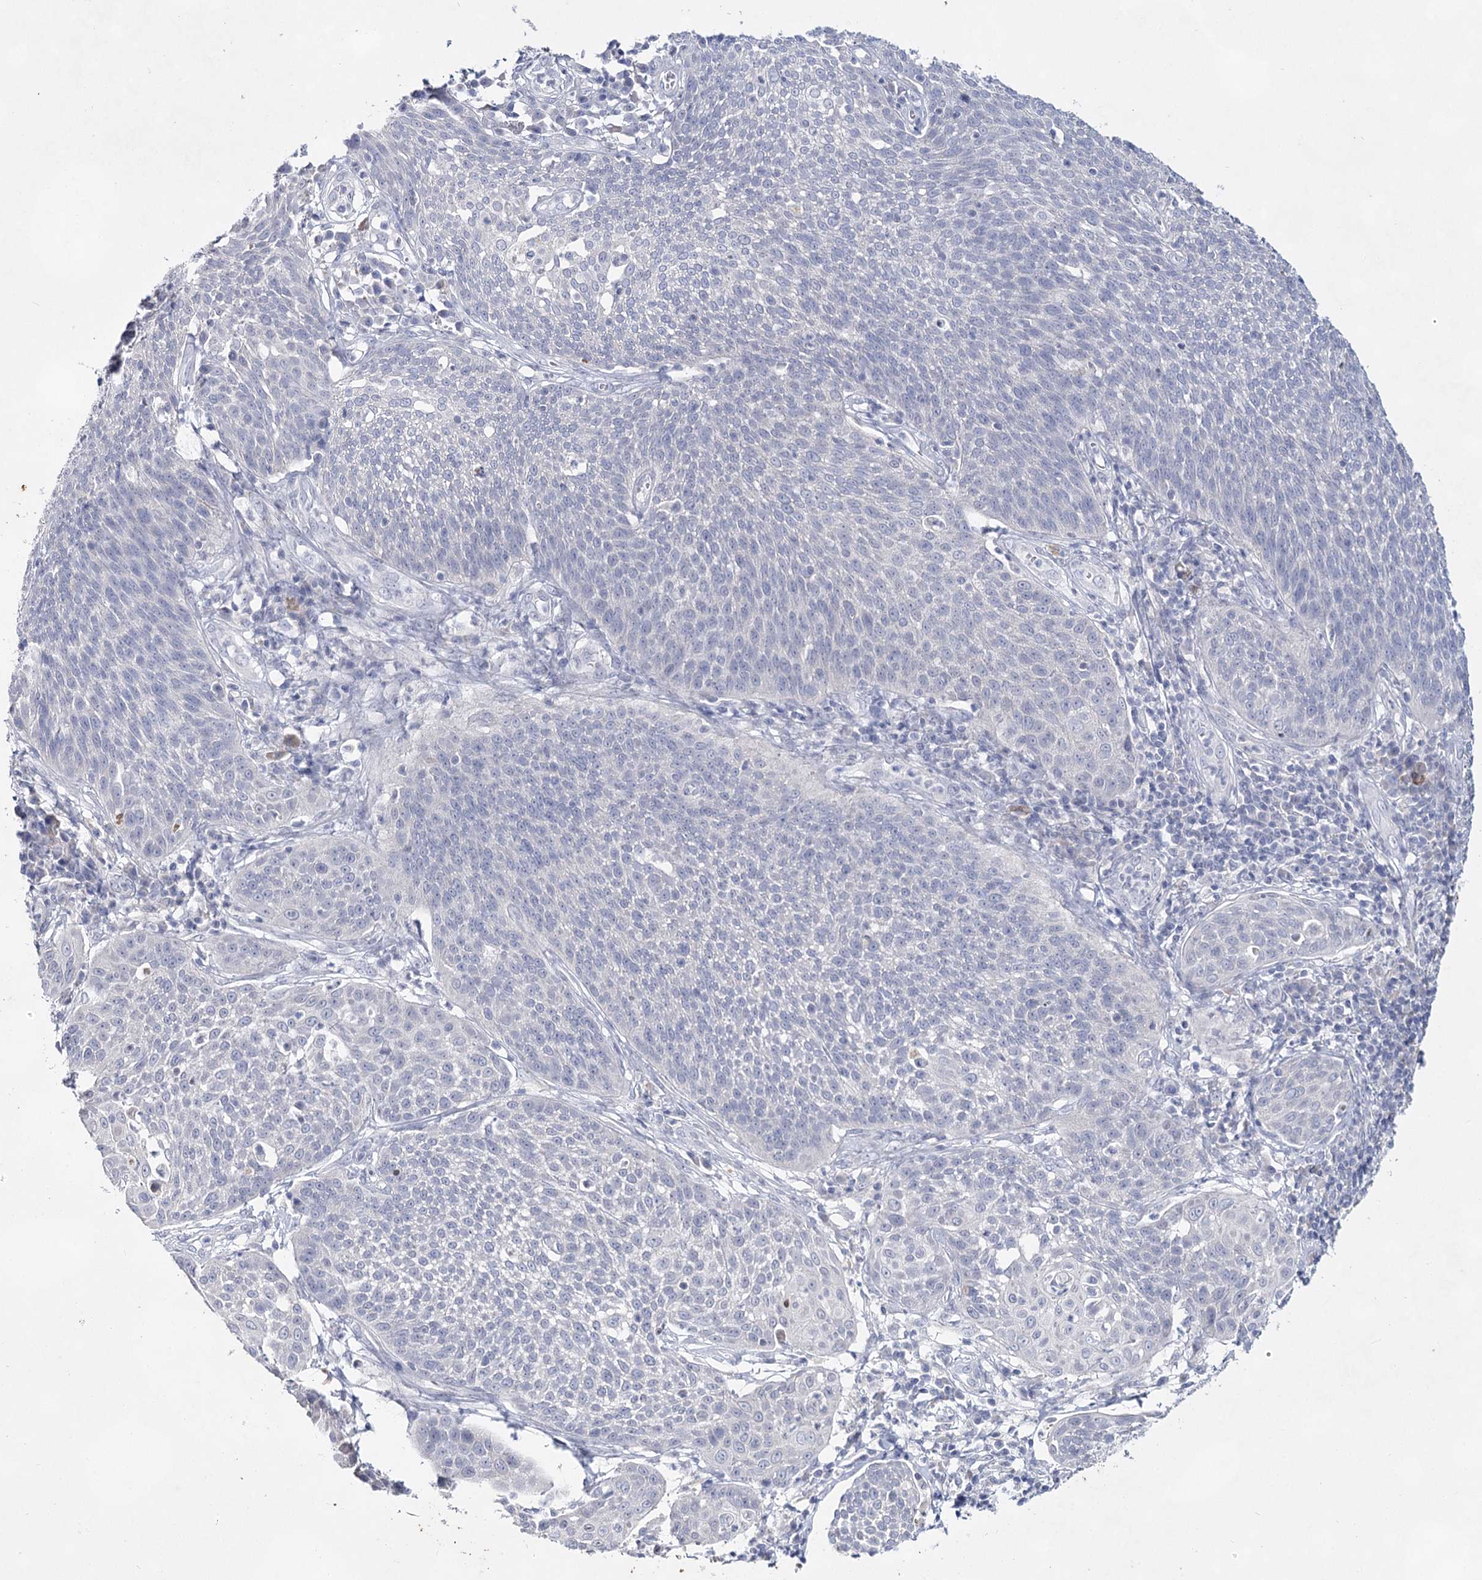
{"staining": {"intensity": "negative", "quantity": "none", "location": "none"}, "tissue": "cervical cancer", "cell_type": "Tumor cells", "image_type": "cancer", "snomed": [{"axis": "morphology", "description": "Squamous cell carcinoma, NOS"}, {"axis": "topography", "description": "Cervix"}], "caption": "A high-resolution histopathology image shows immunohistochemistry staining of cervical cancer (squamous cell carcinoma), which displays no significant expression in tumor cells.", "gene": "CCDC73", "patient": {"sex": "female", "age": 34}}